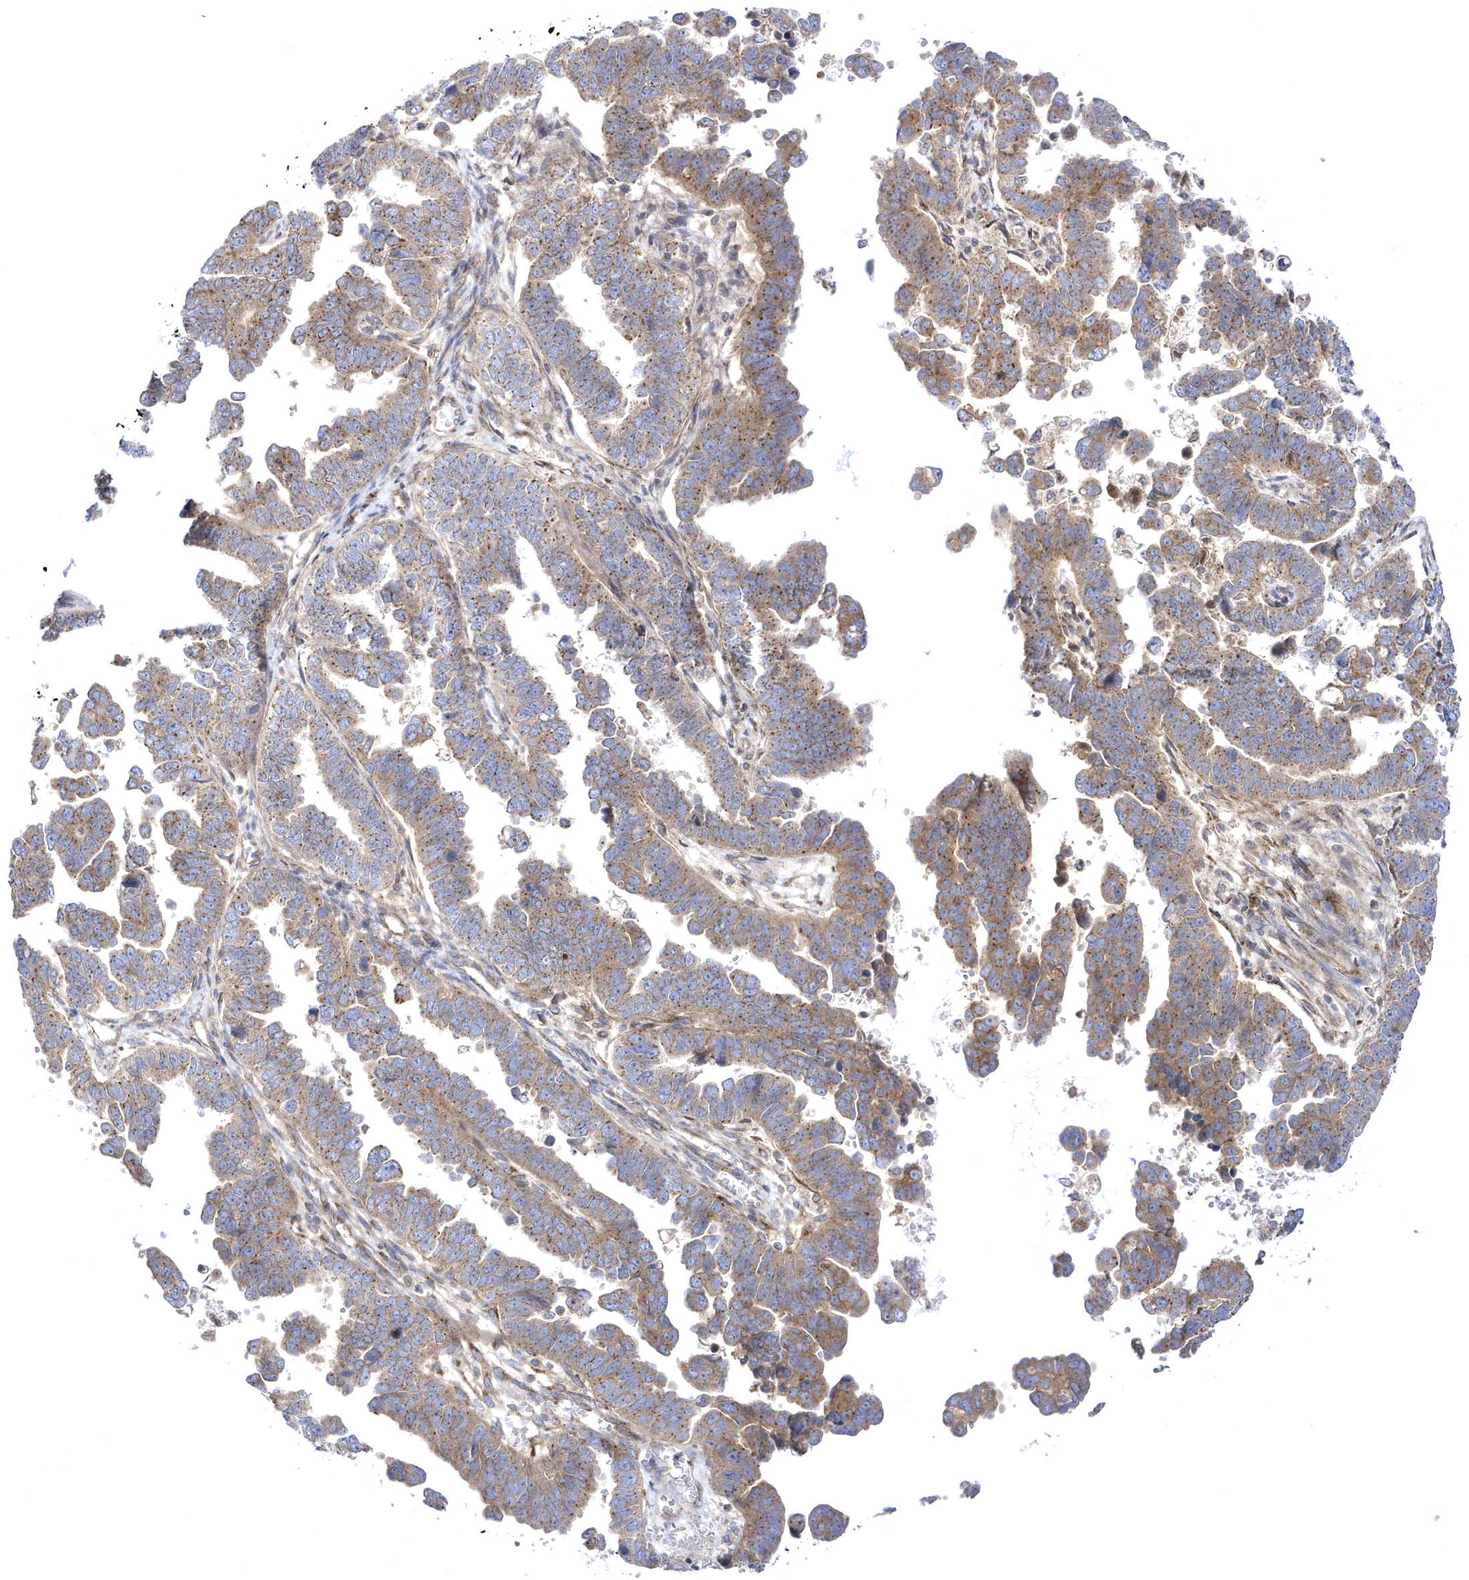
{"staining": {"intensity": "moderate", "quantity": "25%-75%", "location": "cytoplasmic/membranous"}, "tissue": "endometrial cancer", "cell_type": "Tumor cells", "image_type": "cancer", "snomed": [{"axis": "morphology", "description": "Adenocarcinoma, NOS"}, {"axis": "topography", "description": "Endometrium"}], "caption": "Endometrial cancer (adenocarcinoma) stained with a protein marker shows moderate staining in tumor cells.", "gene": "COPB2", "patient": {"sex": "female", "age": 75}}